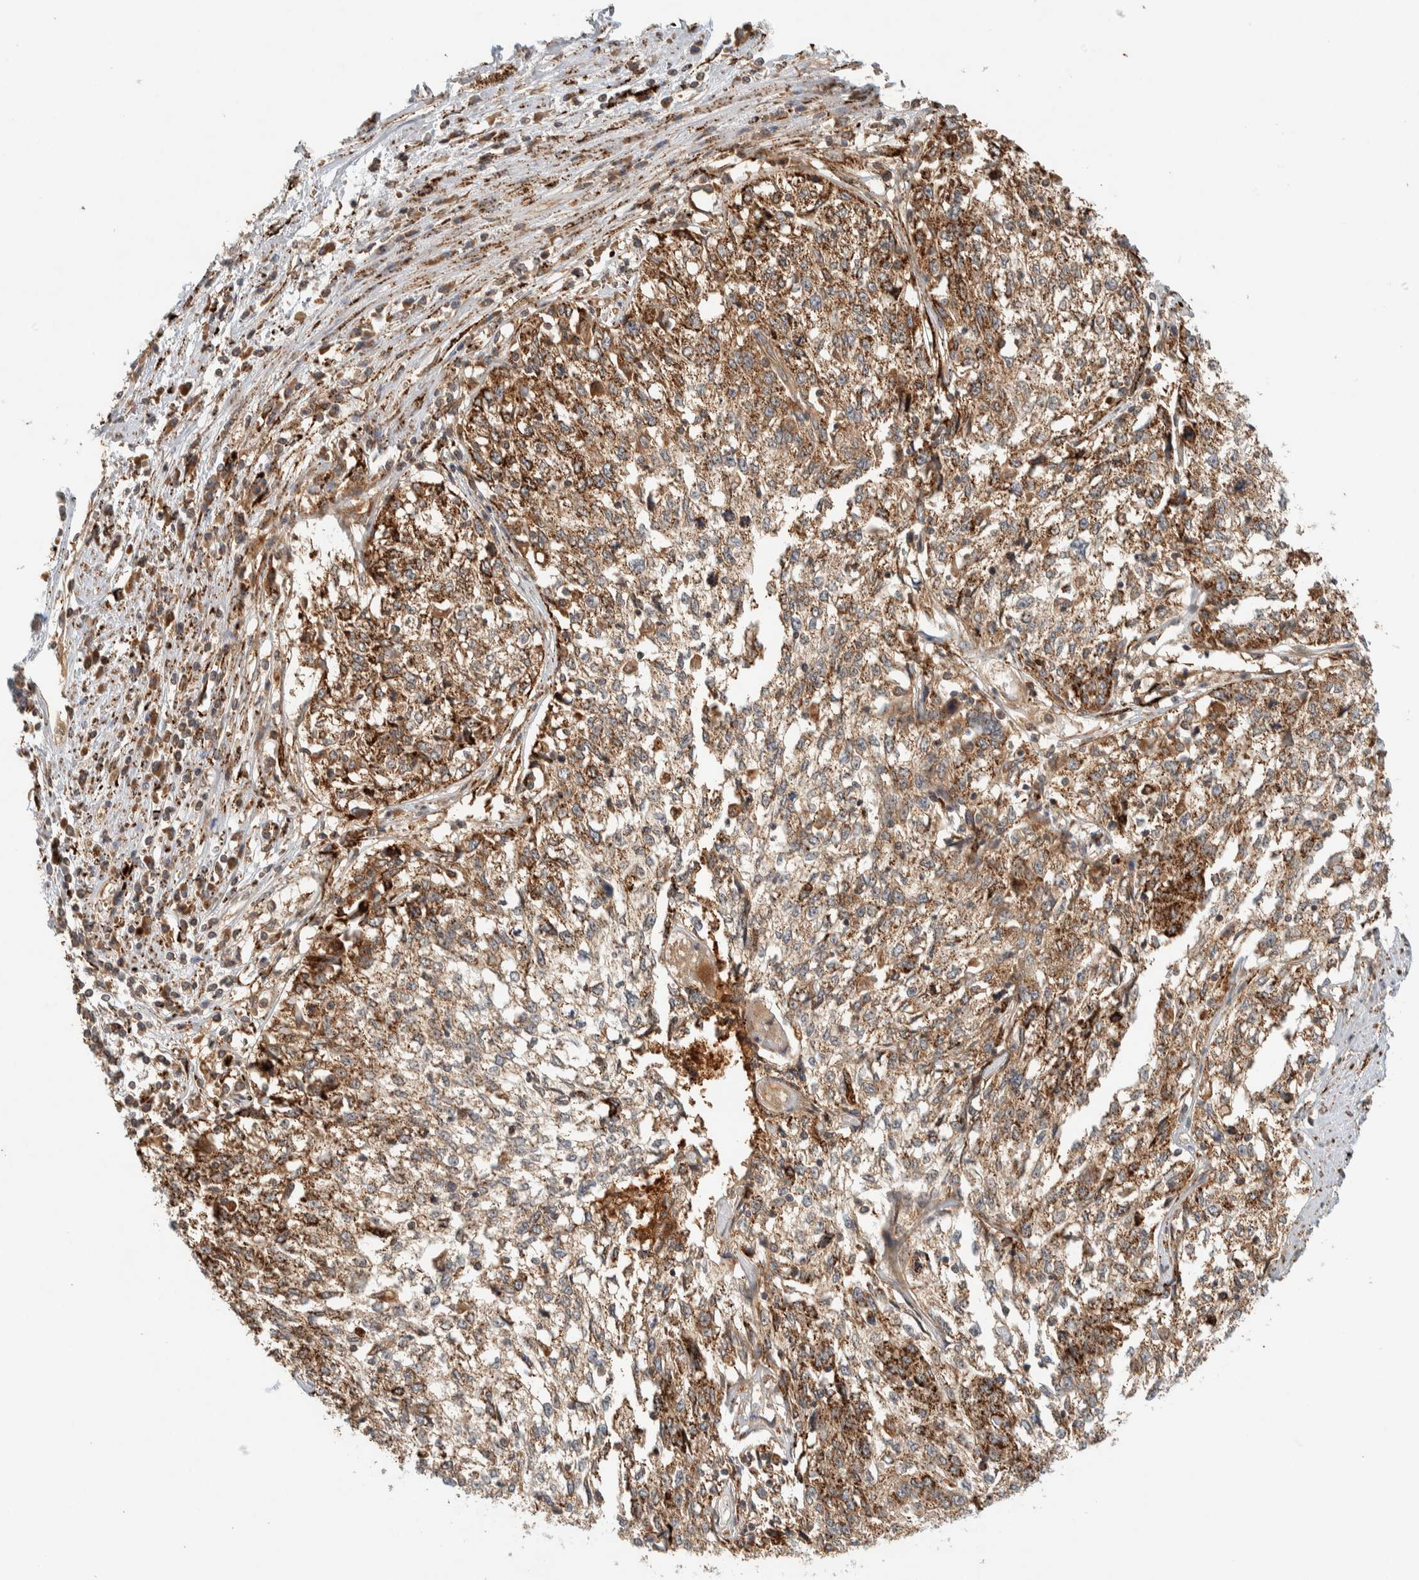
{"staining": {"intensity": "strong", "quantity": "25%-75%", "location": "cytoplasmic/membranous"}, "tissue": "cervical cancer", "cell_type": "Tumor cells", "image_type": "cancer", "snomed": [{"axis": "morphology", "description": "Squamous cell carcinoma, NOS"}, {"axis": "topography", "description": "Cervix"}], "caption": "Immunohistochemistry (IHC) (DAB (3,3'-diaminobenzidine)) staining of cervical cancer displays strong cytoplasmic/membranous protein staining in about 25%-75% of tumor cells.", "gene": "FAM167A", "patient": {"sex": "female", "age": 57}}